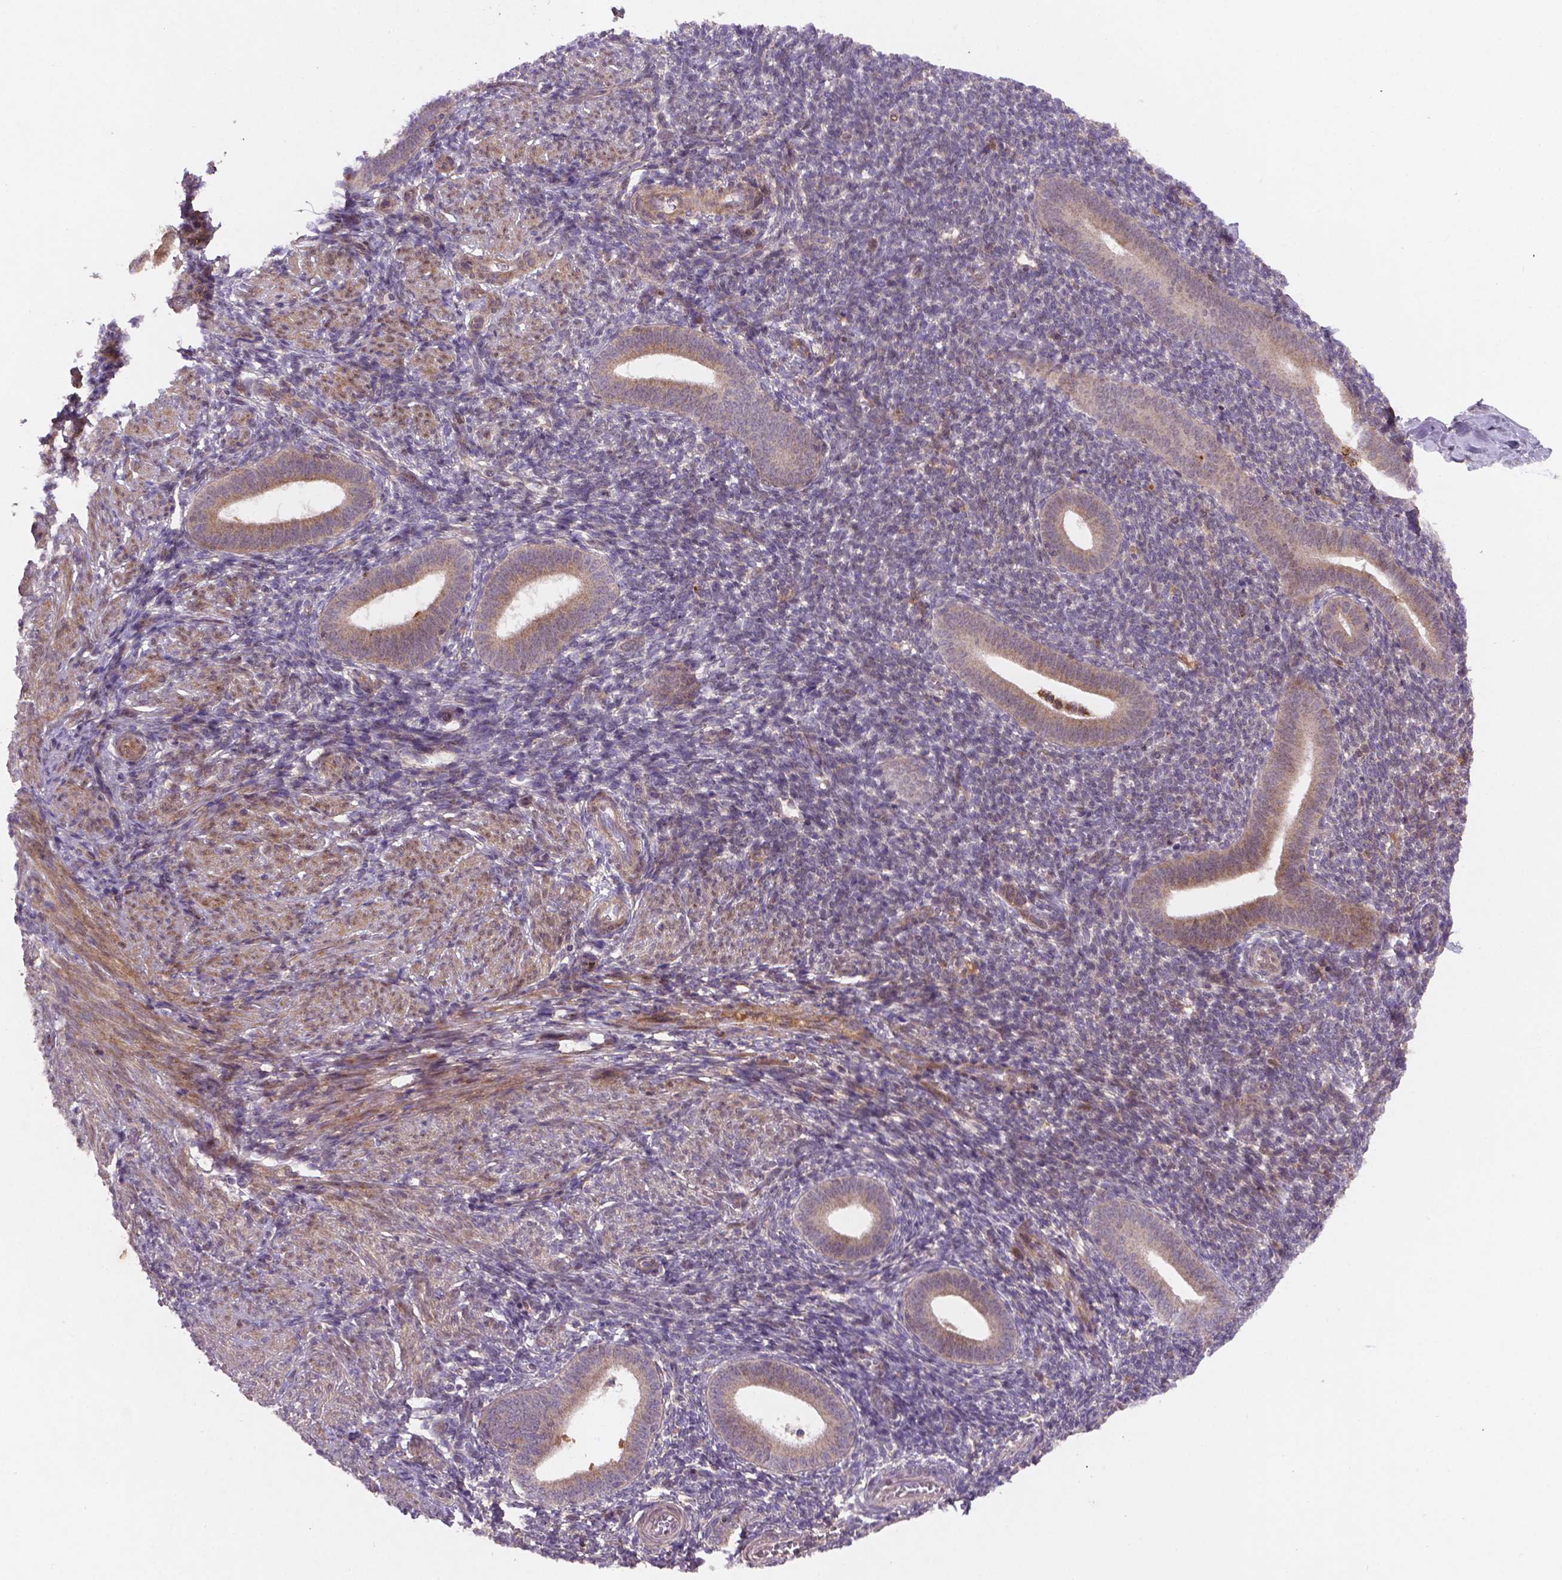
{"staining": {"intensity": "weak", "quantity": "<25%", "location": "cytoplasmic/membranous"}, "tissue": "endometrium", "cell_type": "Cells in endometrial stroma", "image_type": "normal", "snomed": [{"axis": "morphology", "description": "Normal tissue, NOS"}, {"axis": "topography", "description": "Endometrium"}], "caption": "DAB immunohistochemical staining of normal endometrium exhibits no significant staining in cells in endometrial stroma.", "gene": "NIPAL2", "patient": {"sex": "female", "age": 25}}